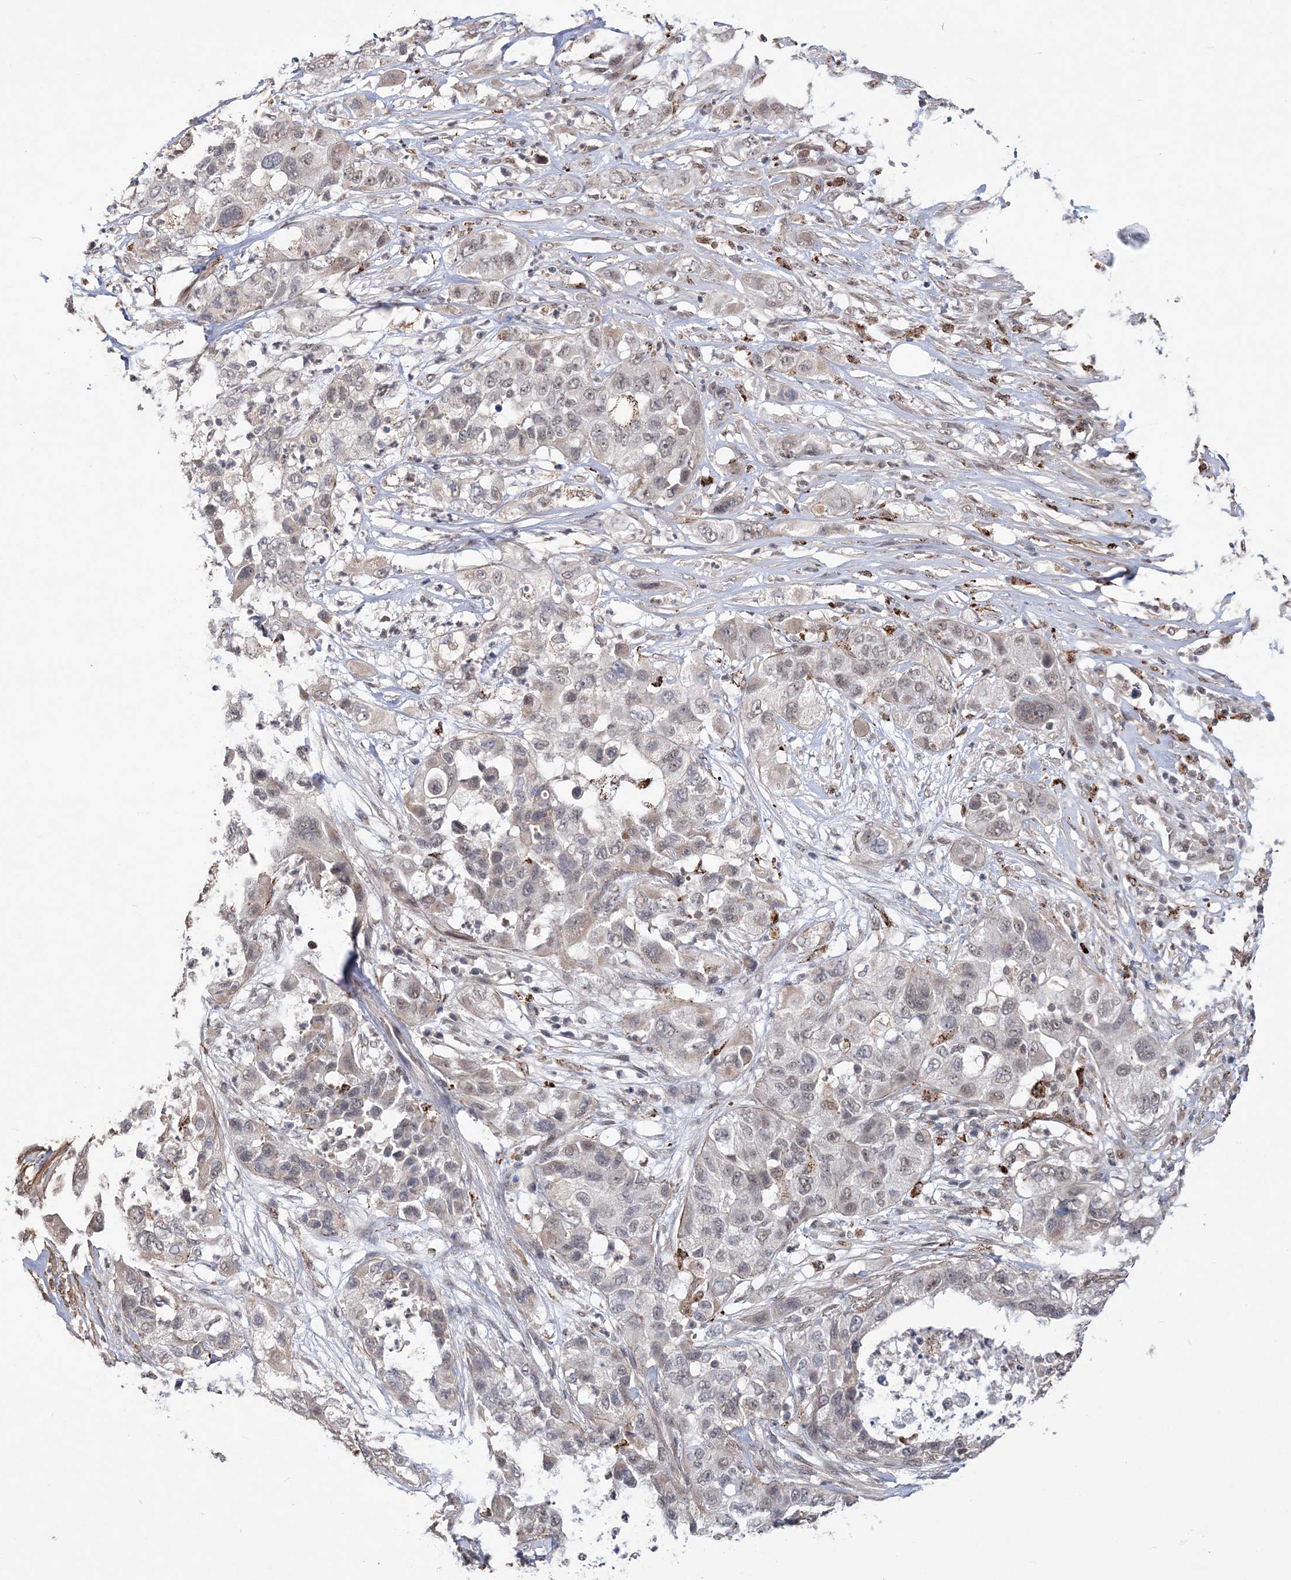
{"staining": {"intensity": "weak", "quantity": "<25%", "location": "nuclear"}, "tissue": "pancreatic cancer", "cell_type": "Tumor cells", "image_type": "cancer", "snomed": [{"axis": "morphology", "description": "Adenocarcinoma, NOS"}, {"axis": "topography", "description": "Pancreas"}], "caption": "High power microscopy image of an IHC histopathology image of pancreatic cancer, revealing no significant positivity in tumor cells.", "gene": "BOD1L1", "patient": {"sex": "female", "age": 78}}